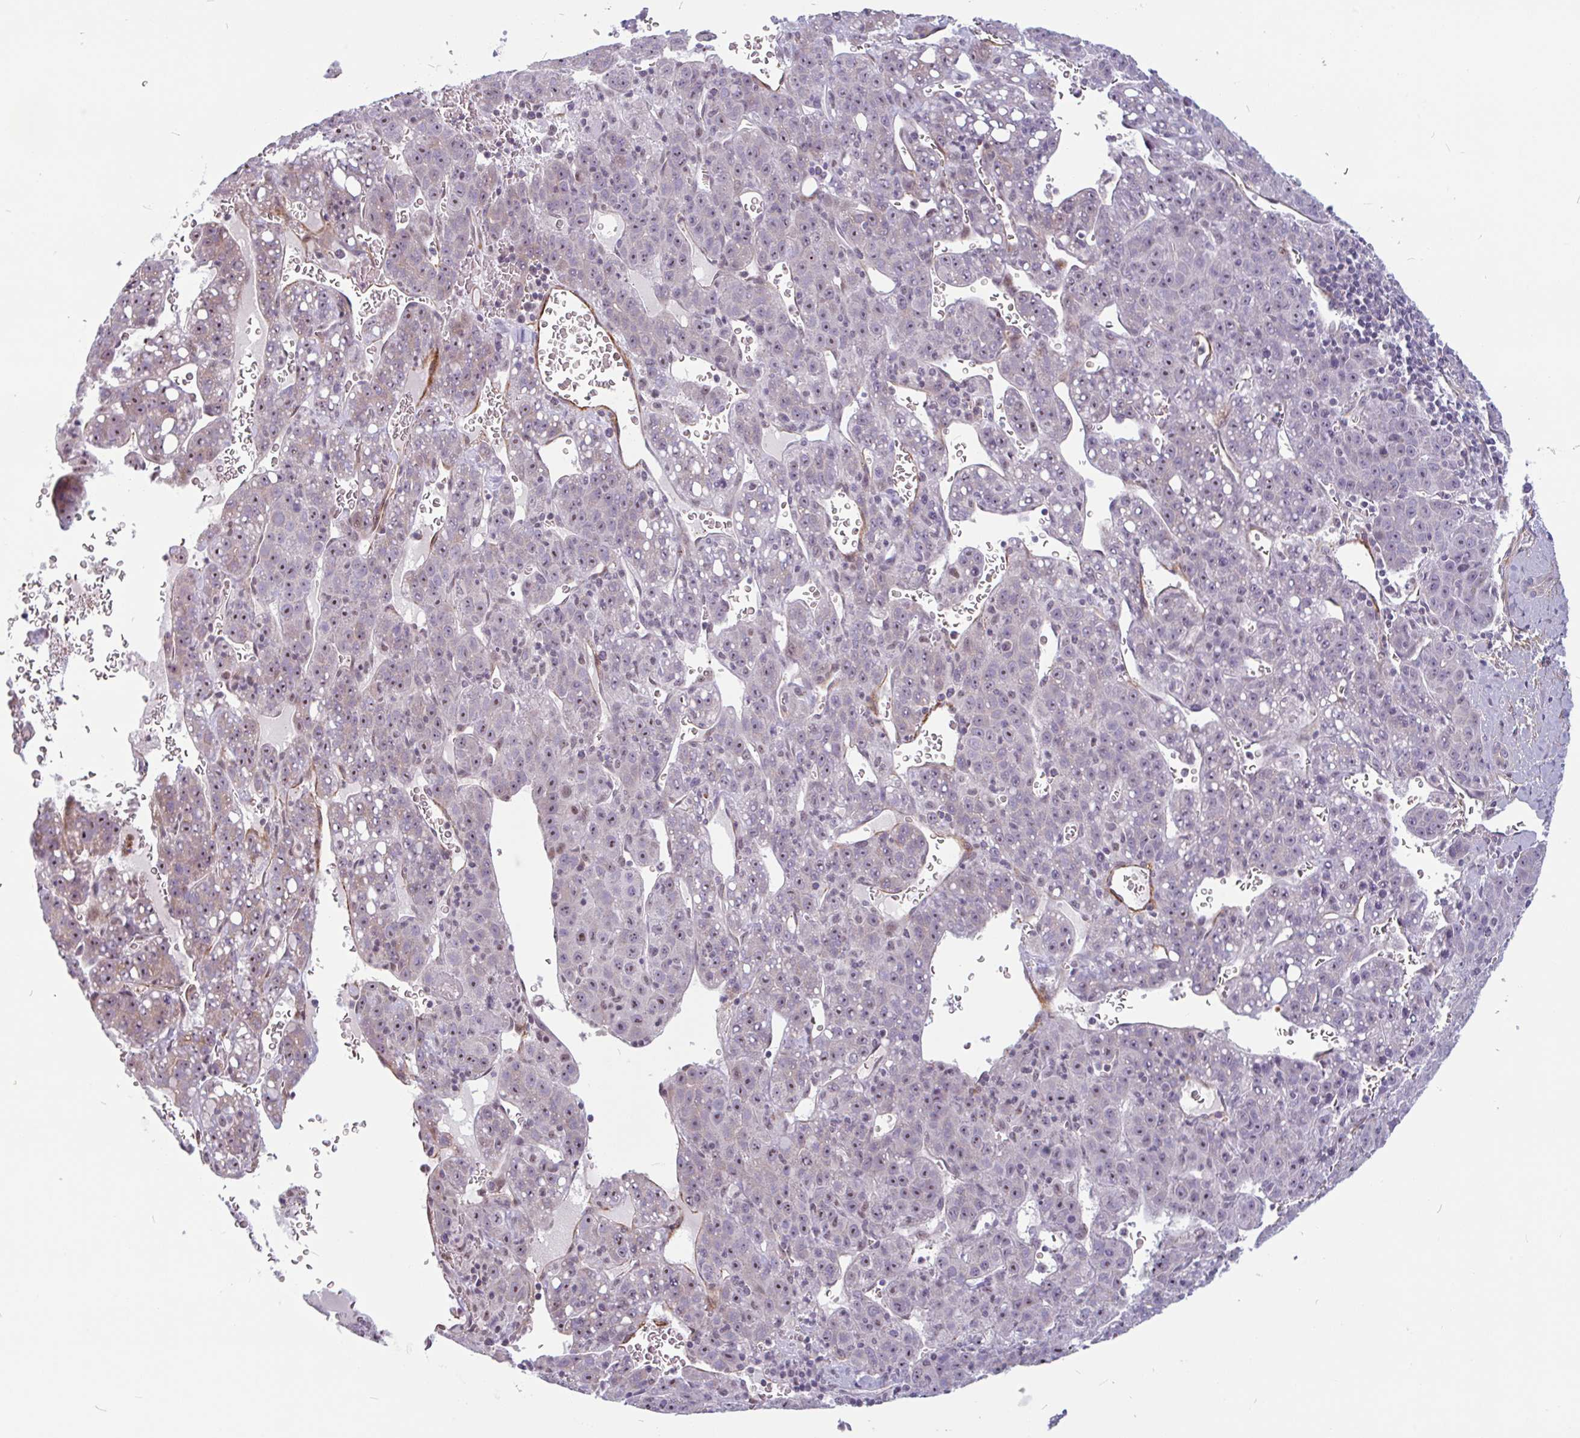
{"staining": {"intensity": "weak", "quantity": "<25%", "location": "nuclear"}, "tissue": "liver cancer", "cell_type": "Tumor cells", "image_type": "cancer", "snomed": [{"axis": "morphology", "description": "Carcinoma, Hepatocellular, NOS"}, {"axis": "topography", "description": "Liver"}], "caption": "IHC of human liver cancer demonstrates no staining in tumor cells.", "gene": "TMEM119", "patient": {"sex": "female", "age": 53}}